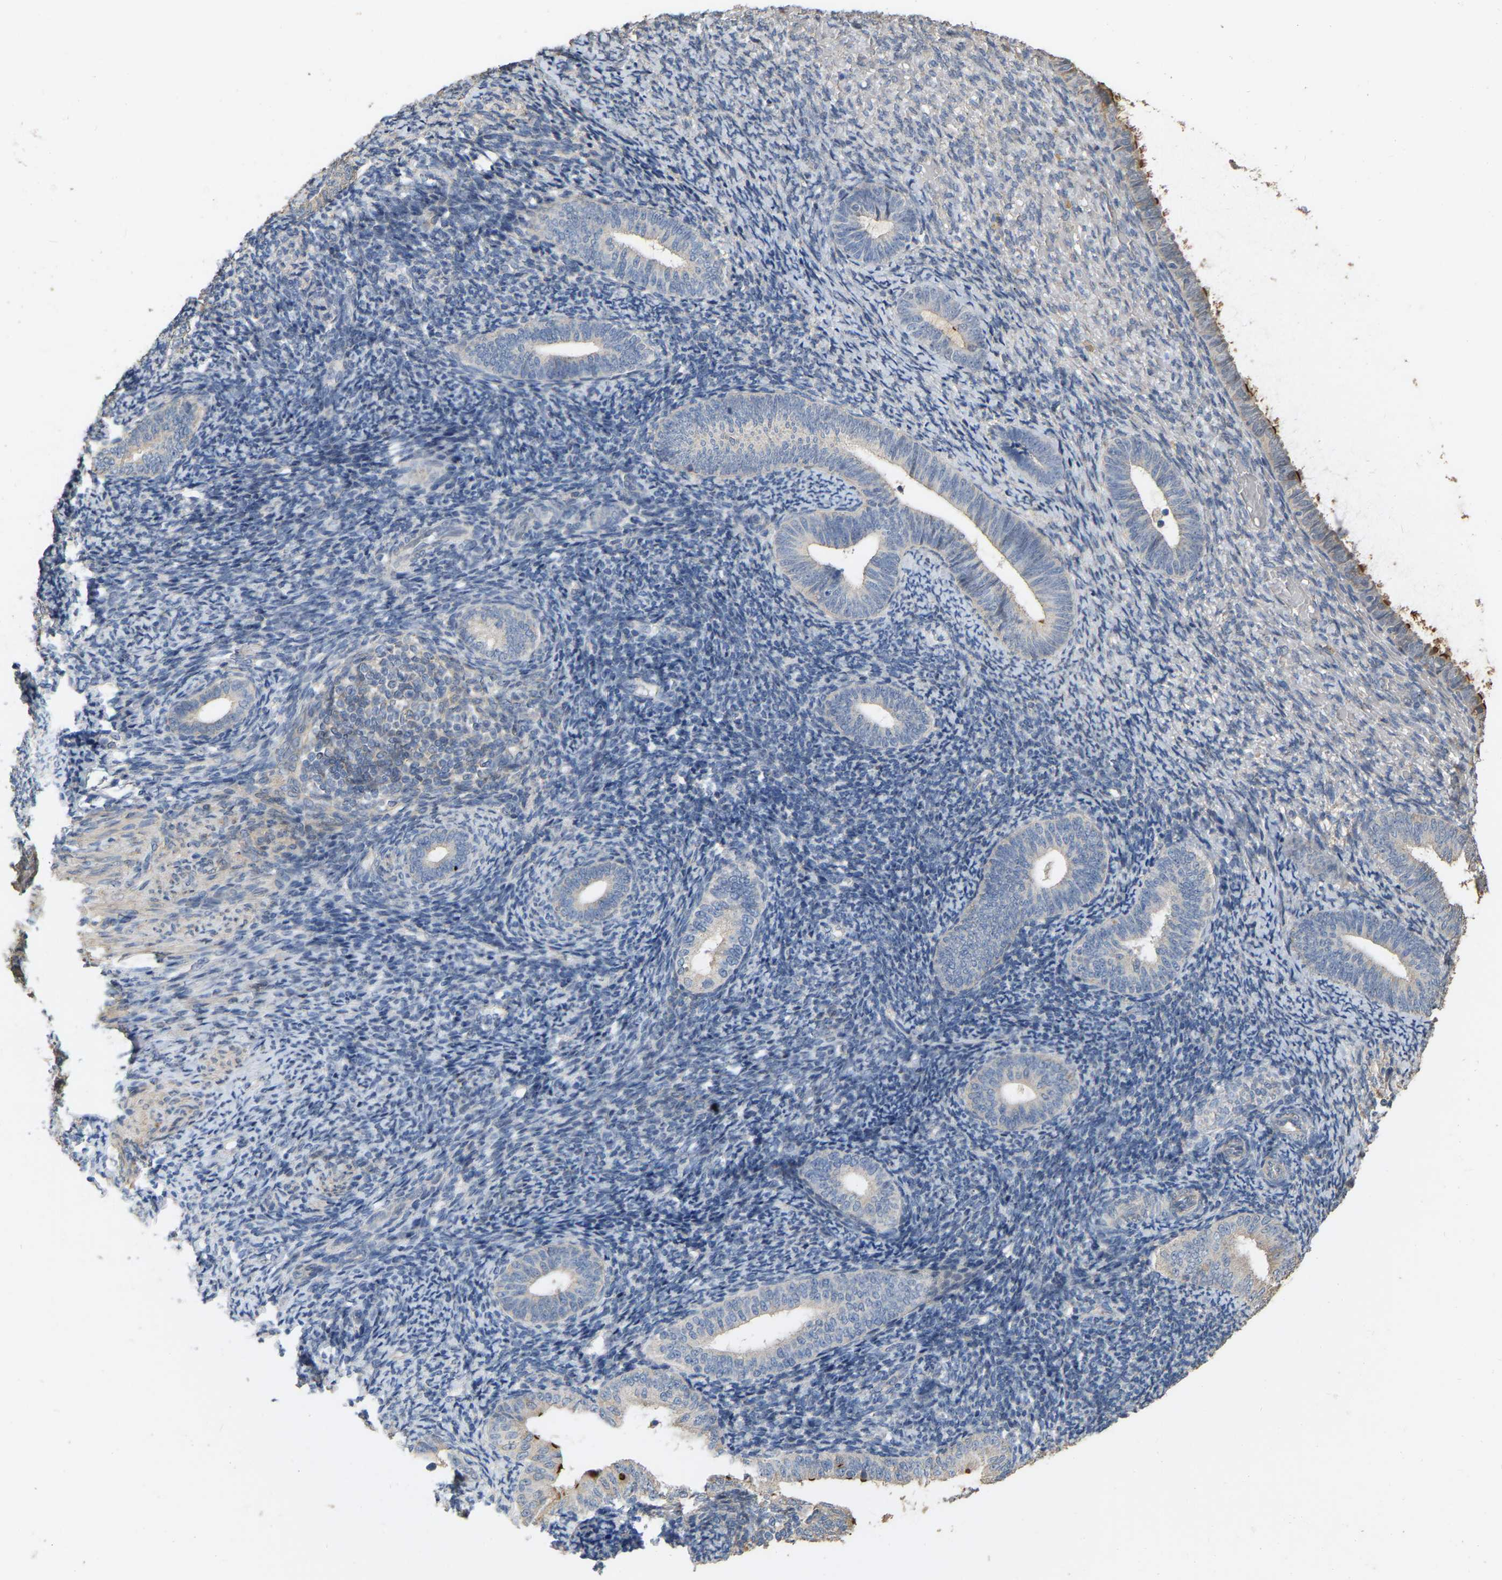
{"staining": {"intensity": "negative", "quantity": "none", "location": "none"}, "tissue": "endometrium", "cell_type": "Cells in endometrial stroma", "image_type": "normal", "snomed": [{"axis": "morphology", "description": "Normal tissue, NOS"}, {"axis": "topography", "description": "Endometrium"}], "caption": "This is a histopathology image of immunohistochemistry (IHC) staining of normal endometrium, which shows no staining in cells in endometrial stroma.", "gene": "NCS1", "patient": {"sex": "female", "age": 66}}